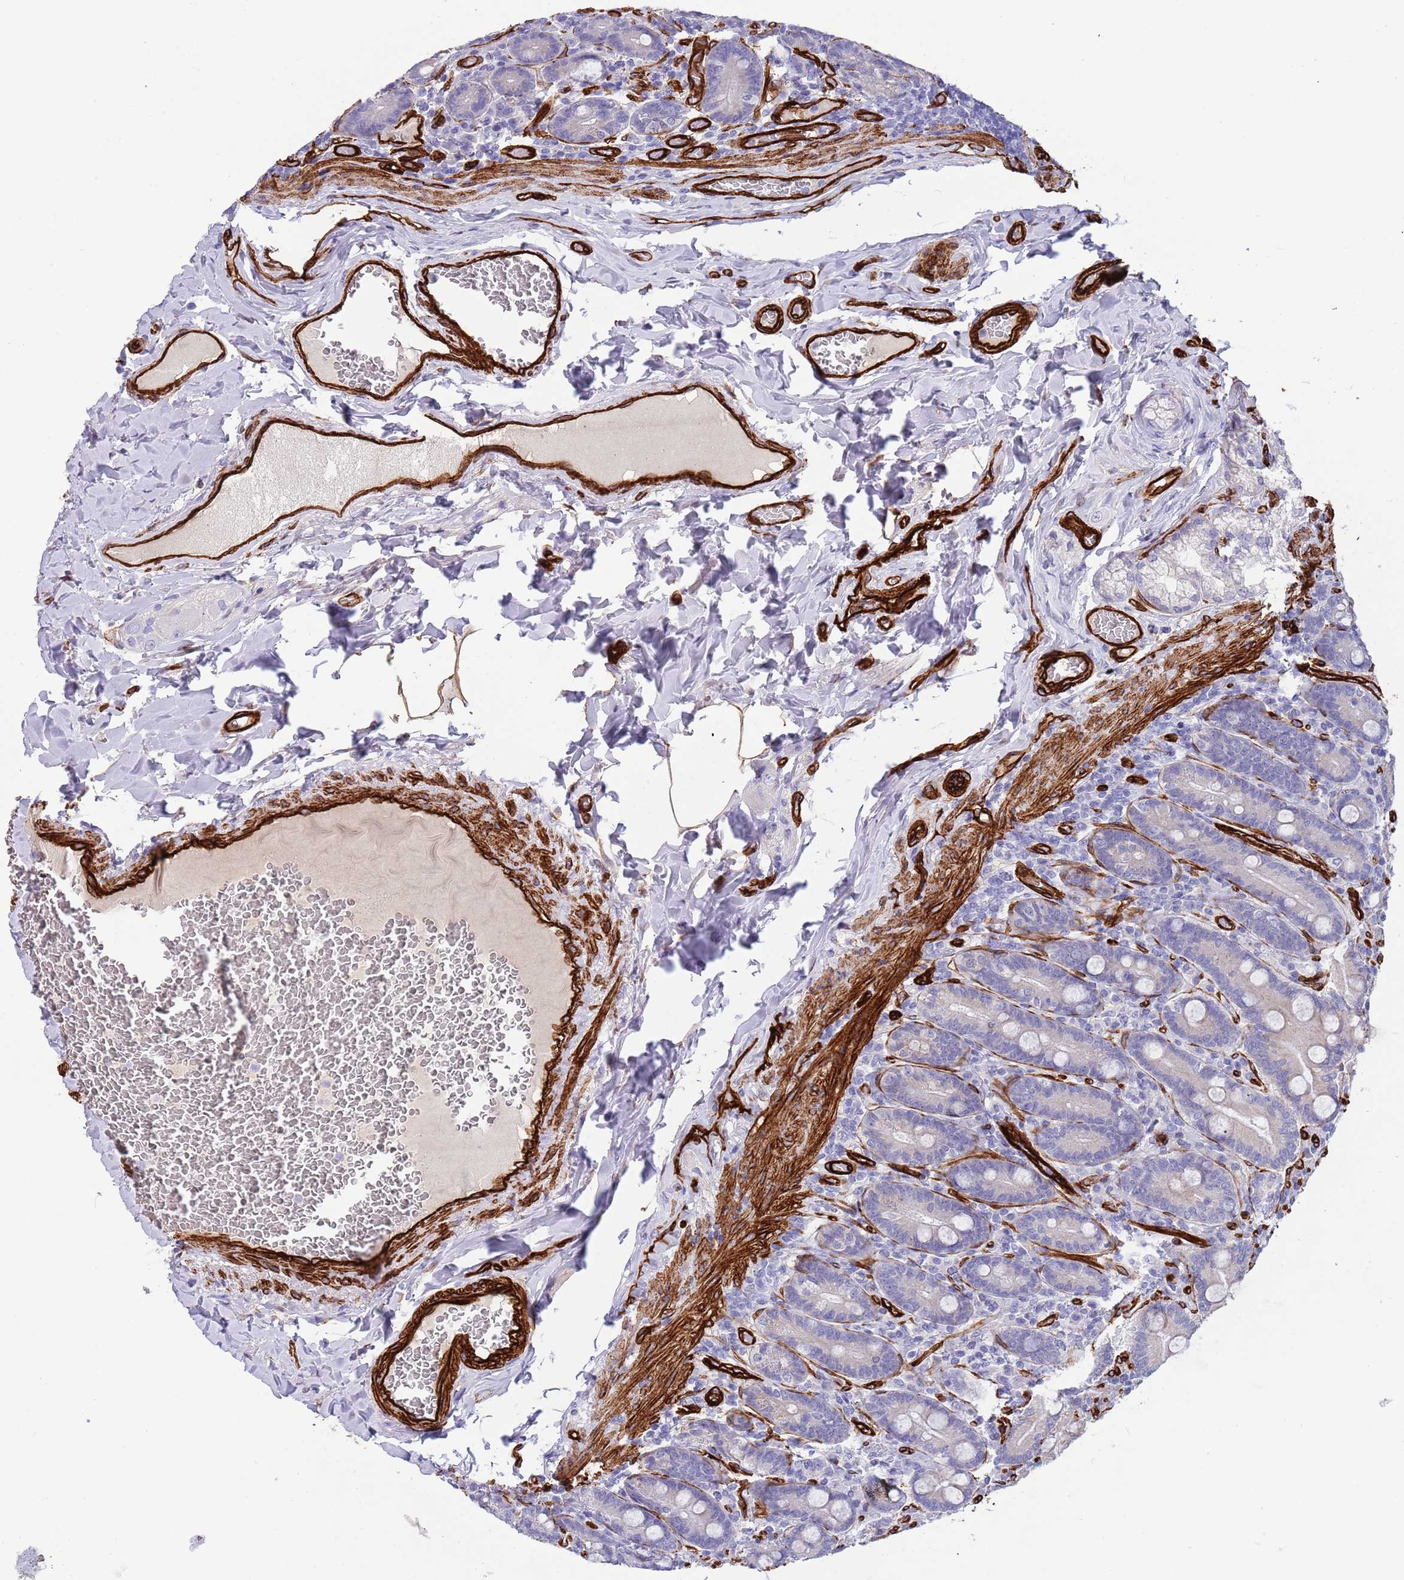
{"staining": {"intensity": "weak", "quantity": "25%-75%", "location": "cytoplasmic/membranous"}, "tissue": "duodenum", "cell_type": "Glandular cells", "image_type": "normal", "snomed": [{"axis": "morphology", "description": "Normal tissue, NOS"}, {"axis": "topography", "description": "Duodenum"}], "caption": "IHC photomicrograph of normal duodenum stained for a protein (brown), which exhibits low levels of weak cytoplasmic/membranous expression in about 25%-75% of glandular cells.", "gene": "CAV2", "patient": {"sex": "female", "age": 62}}